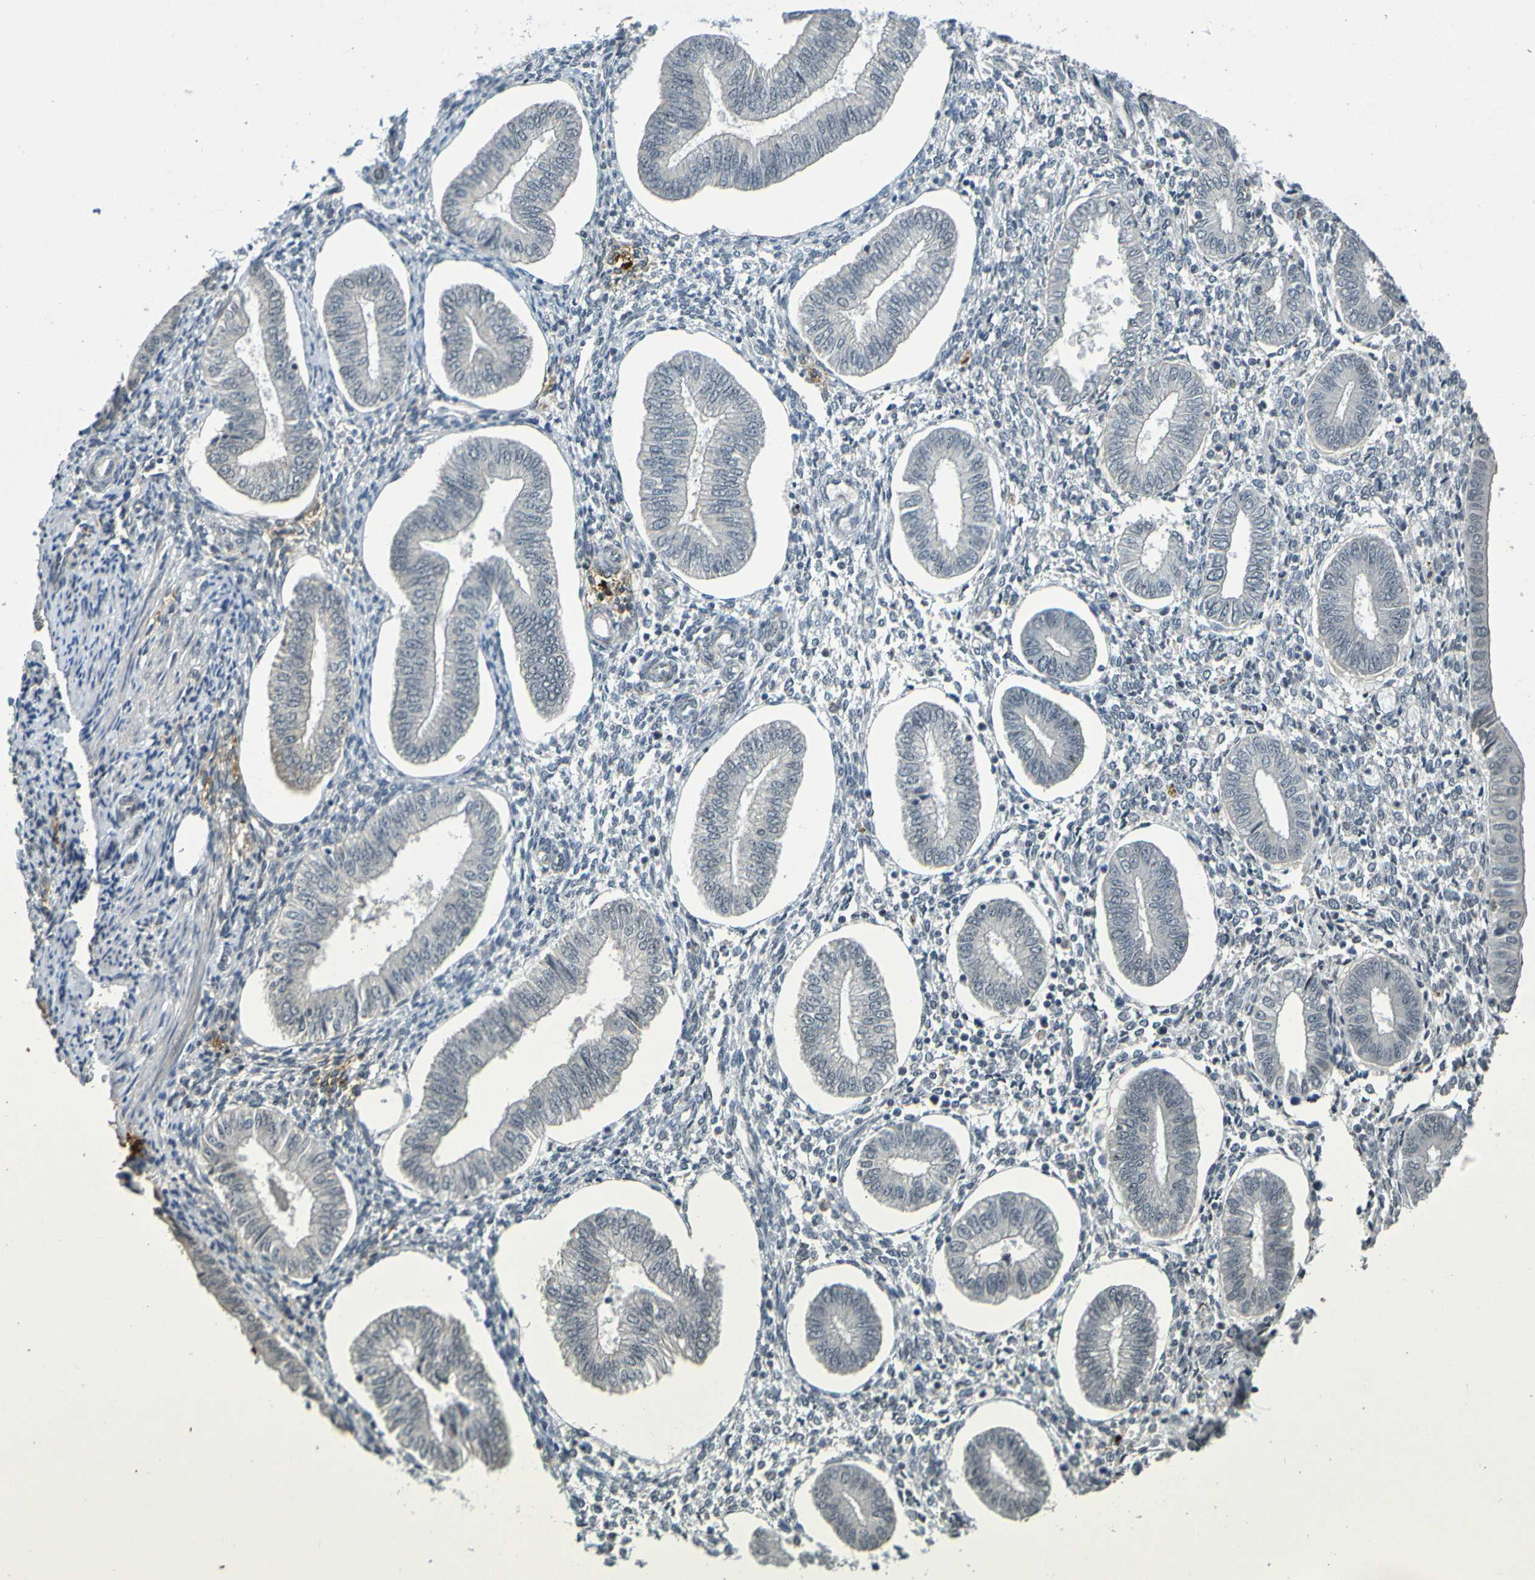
{"staining": {"intensity": "moderate", "quantity": "<25%", "location": "cytoplasmic/membranous"}, "tissue": "endometrium", "cell_type": "Cells in endometrial stroma", "image_type": "normal", "snomed": [{"axis": "morphology", "description": "Normal tissue, NOS"}, {"axis": "topography", "description": "Endometrium"}], "caption": "About <25% of cells in endometrial stroma in unremarkable endometrium demonstrate moderate cytoplasmic/membranous protein expression as visualized by brown immunohistochemical staining.", "gene": "C3AR1", "patient": {"sex": "female", "age": 50}}